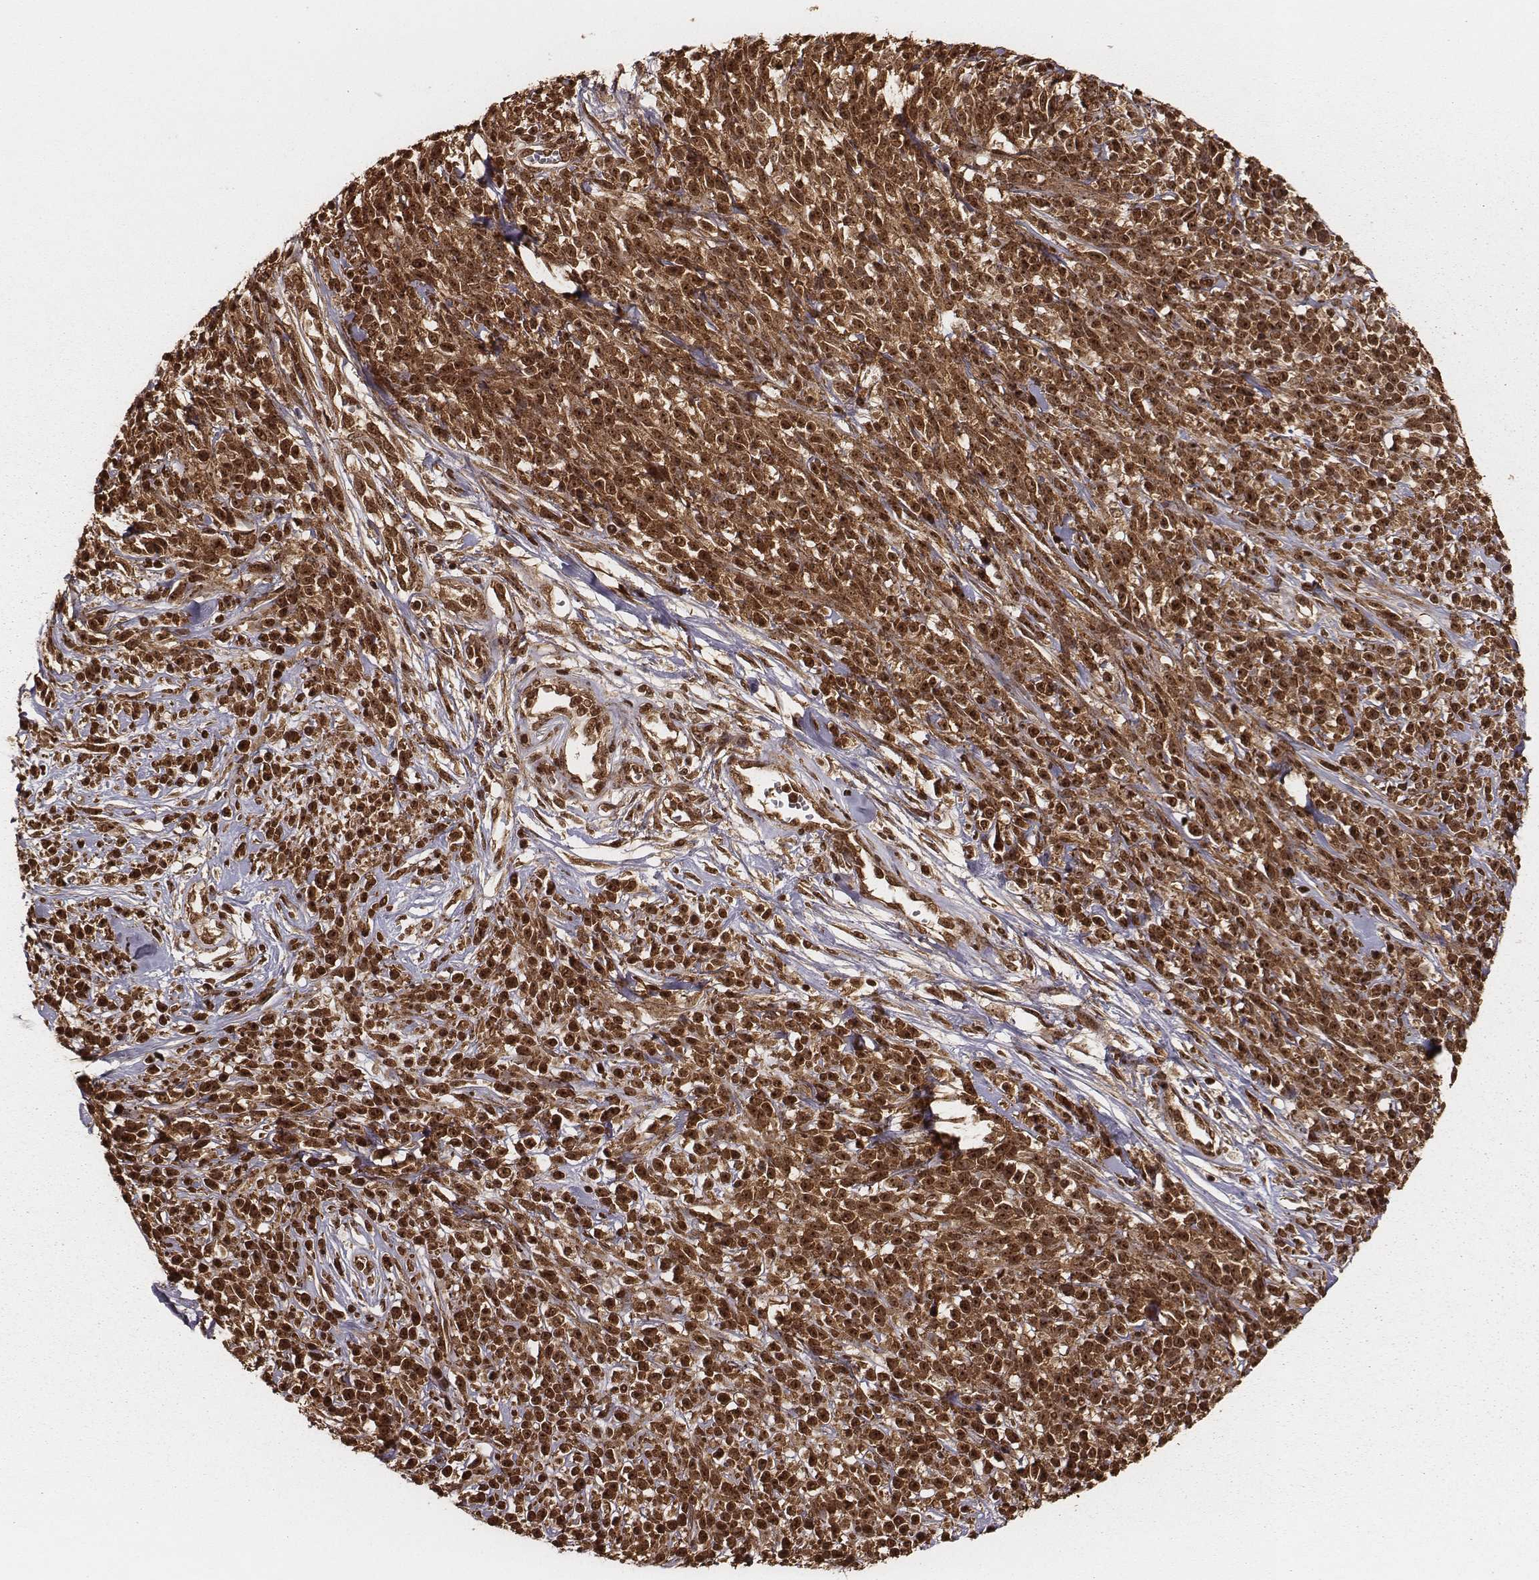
{"staining": {"intensity": "moderate", "quantity": ">75%", "location": "cytoplasmic/membranous,nuclear"}, "tissue": "melanoma", "cell_type": "Tumor cells", "image_type": "cancer", "snomed": [{"axis": "morphology", "description": "Malignant melanoma, NOS"}, {"axis": "topography", "description": "Skin"}, {"axis": "topography", "description": "Skin of trunk"}], "caption": "IHC micrograph of neoplastic tissue: melanoma stained using IHC shows medium levels of moderate protein expression localized specifically in the cytoplasmic/membranous and nuclear of tumor cells, appearing as a cytoplasmic/membranous and nuclear brown color.", "gene": "NFX1", "patient": {"sex": "male", "age": 74}}